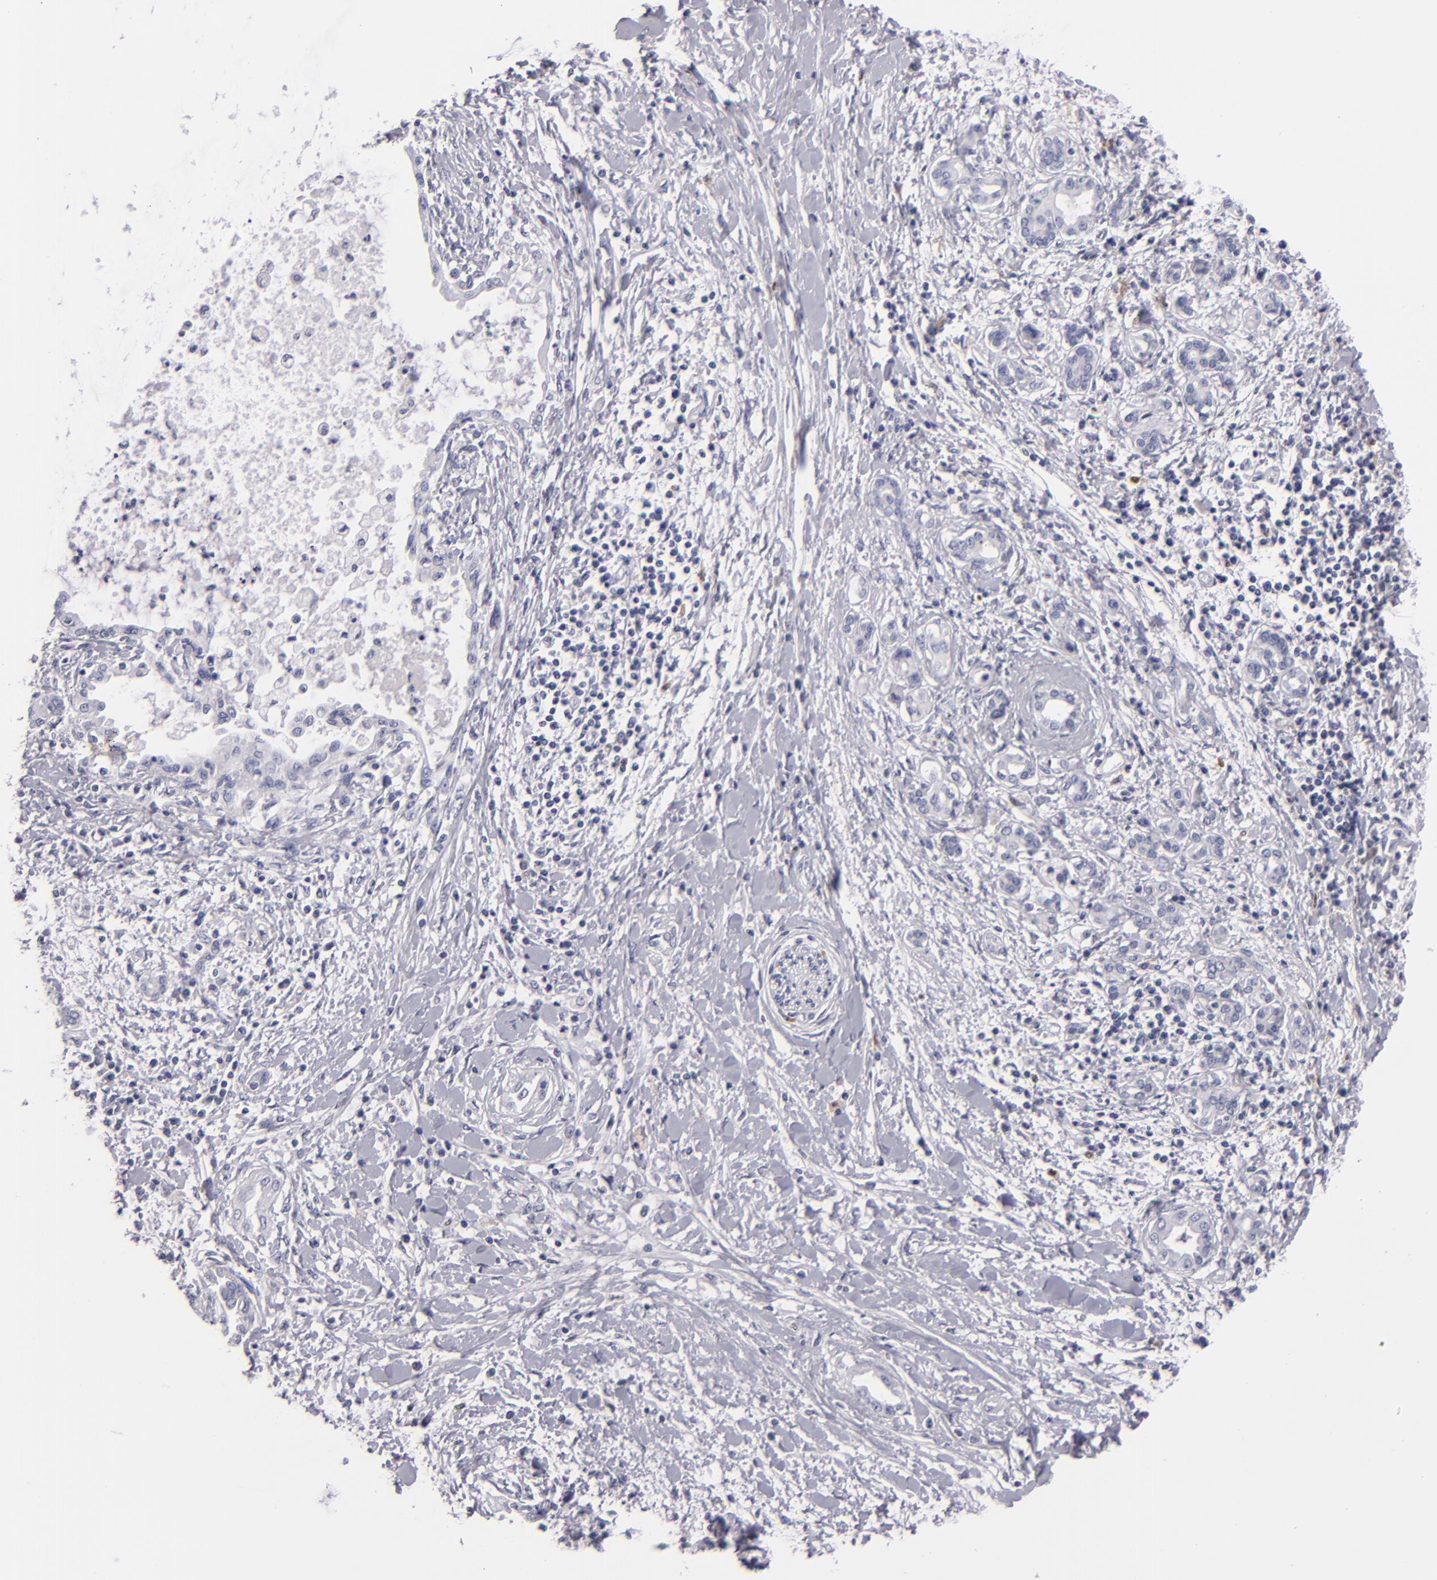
{"staining": {"intensity": "negative", "quantity": "none", "location": "none"}, "tissue": "pancreatic cancer", "cell_type": "Tumor cells", "image_type": "cancer", "snomed": [{"axis": "morphology", "description": "Adenocarcinoma, NOS"}, {"axis": "topography", "description": "Pancreas"}], "caption": "A high-resolution image shows IHC staining of pancreatic adenocarcinoma, which reveals no significant expression in tumor cells.", "gene": "F13A1", "patient": {"sex": "female", "age": 64}}